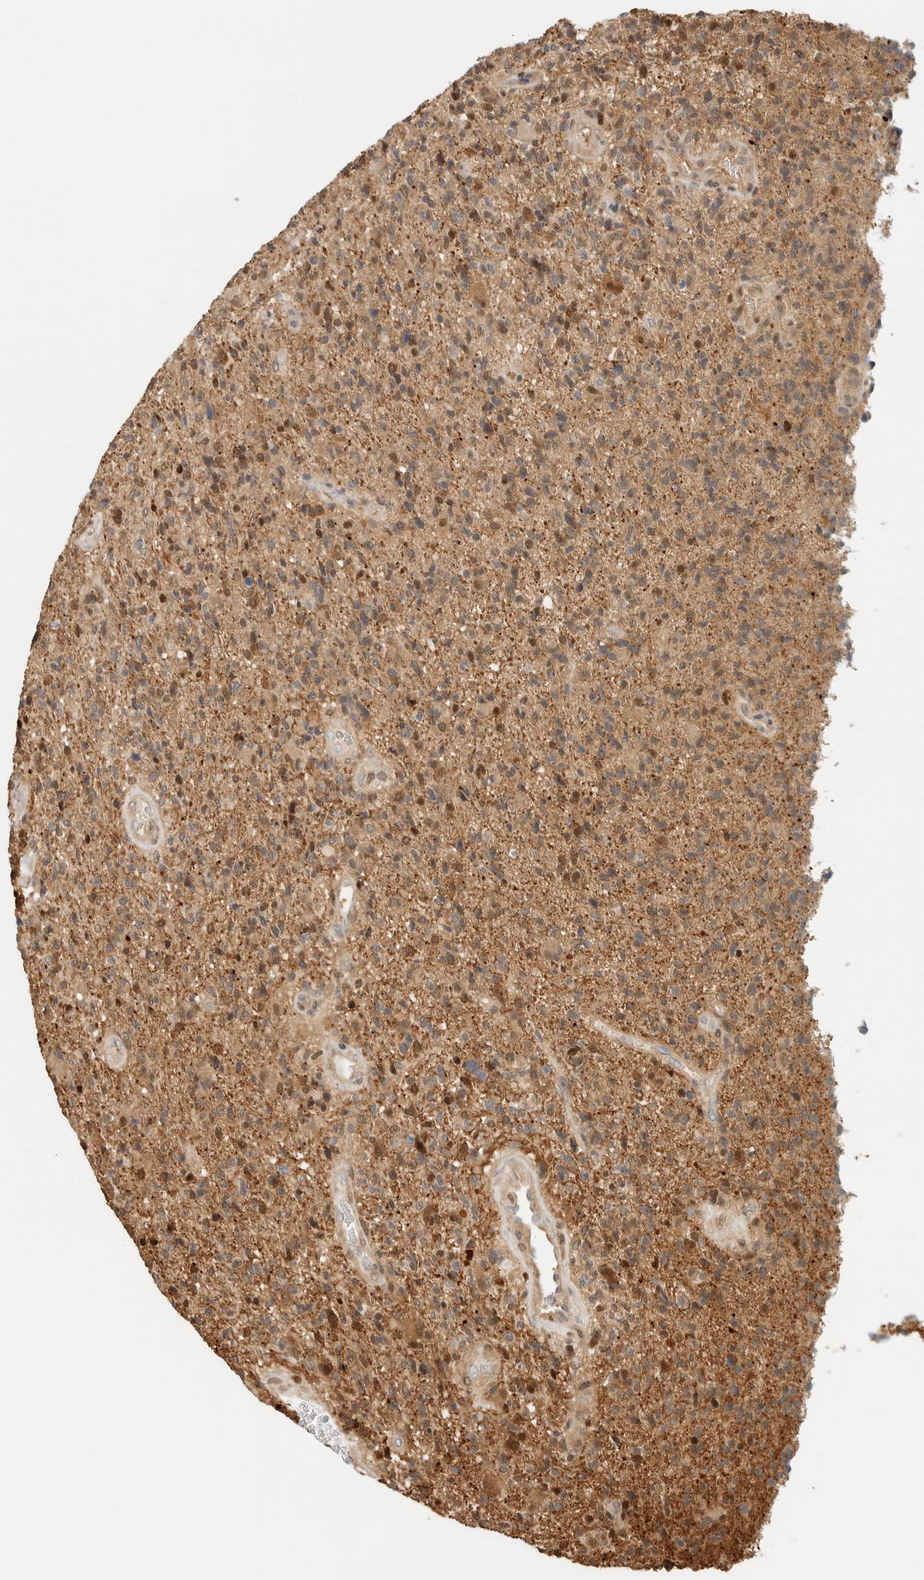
{"staining": {"intensity": "weak", "quantity": ">75%", "location": "cytoplasmic/membranous"}, "tissue": "glioma", "cell_type": "Tumor cells", "image_type": "cancer", "snomed": [{"axis": "morphology", "description": "Glioma, malignant, High grade"}, {"axis": "topography", "description": "Brain"}], "caption": "Malignant high-grade glioma stained for a protein (brown) displays weak cytoplasmic/membranous positive expression in about >75% of tumor cells.", "gene": "ZBTB37", "patient": {"sex": "male", "age": 72}}